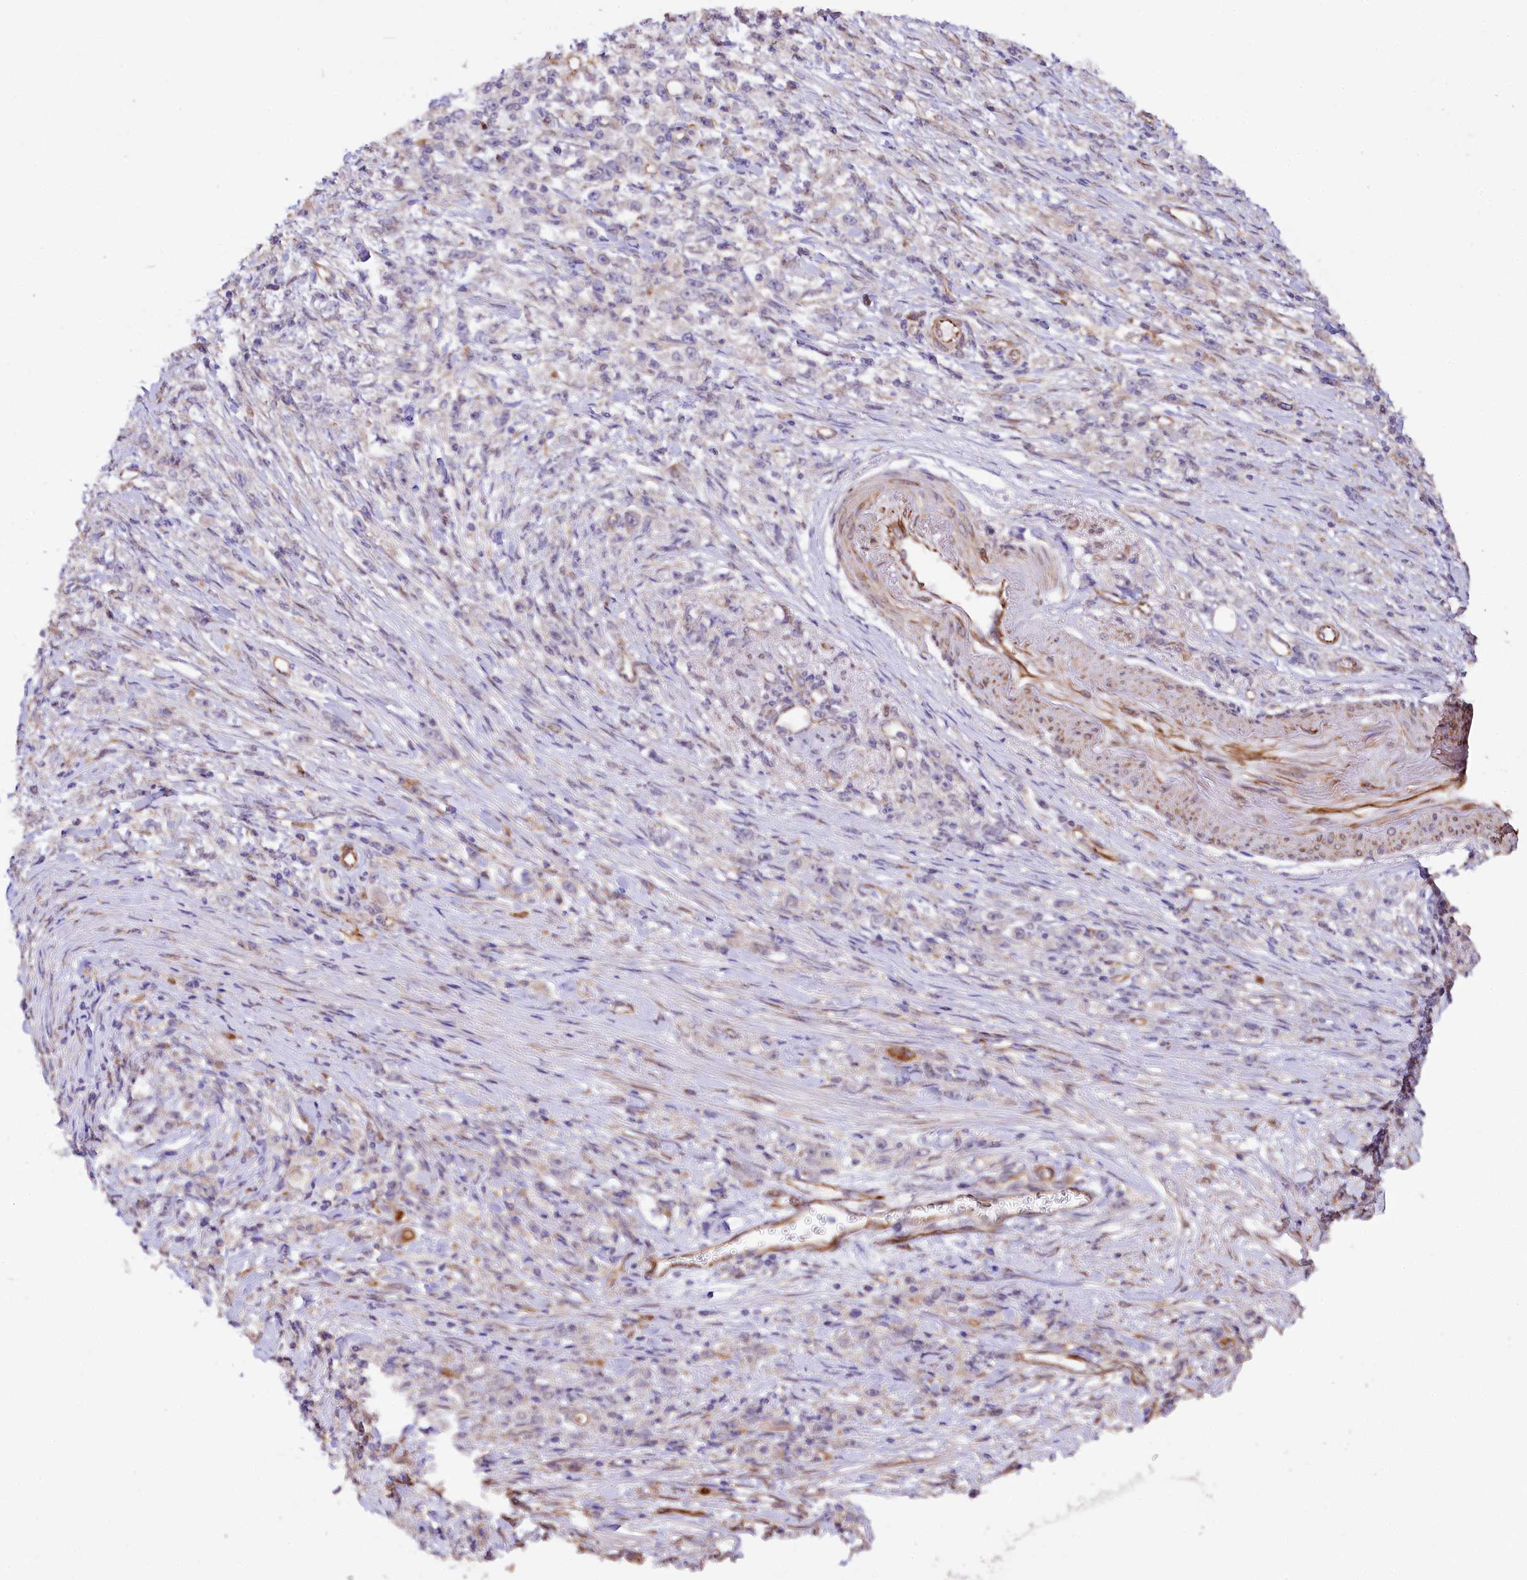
{"staining": {"intensity": "negative", "quantity": "none", "location": "none"}, "tissue": "stomach cancer", "cell_type": "Tumor cells", "image_type": "cancer", "snomed": [{"axis": "morphology", "description": "Adenocarcinoma, NOS"}, {"axis": "topography", "description": "Stomach"}], "caption": "Immunohistochemistry (IHC) of human stomach cancer displays no staining in tumor cells.", "gene": "TTC12", "patient": {"sex": "female", "age": 59}}